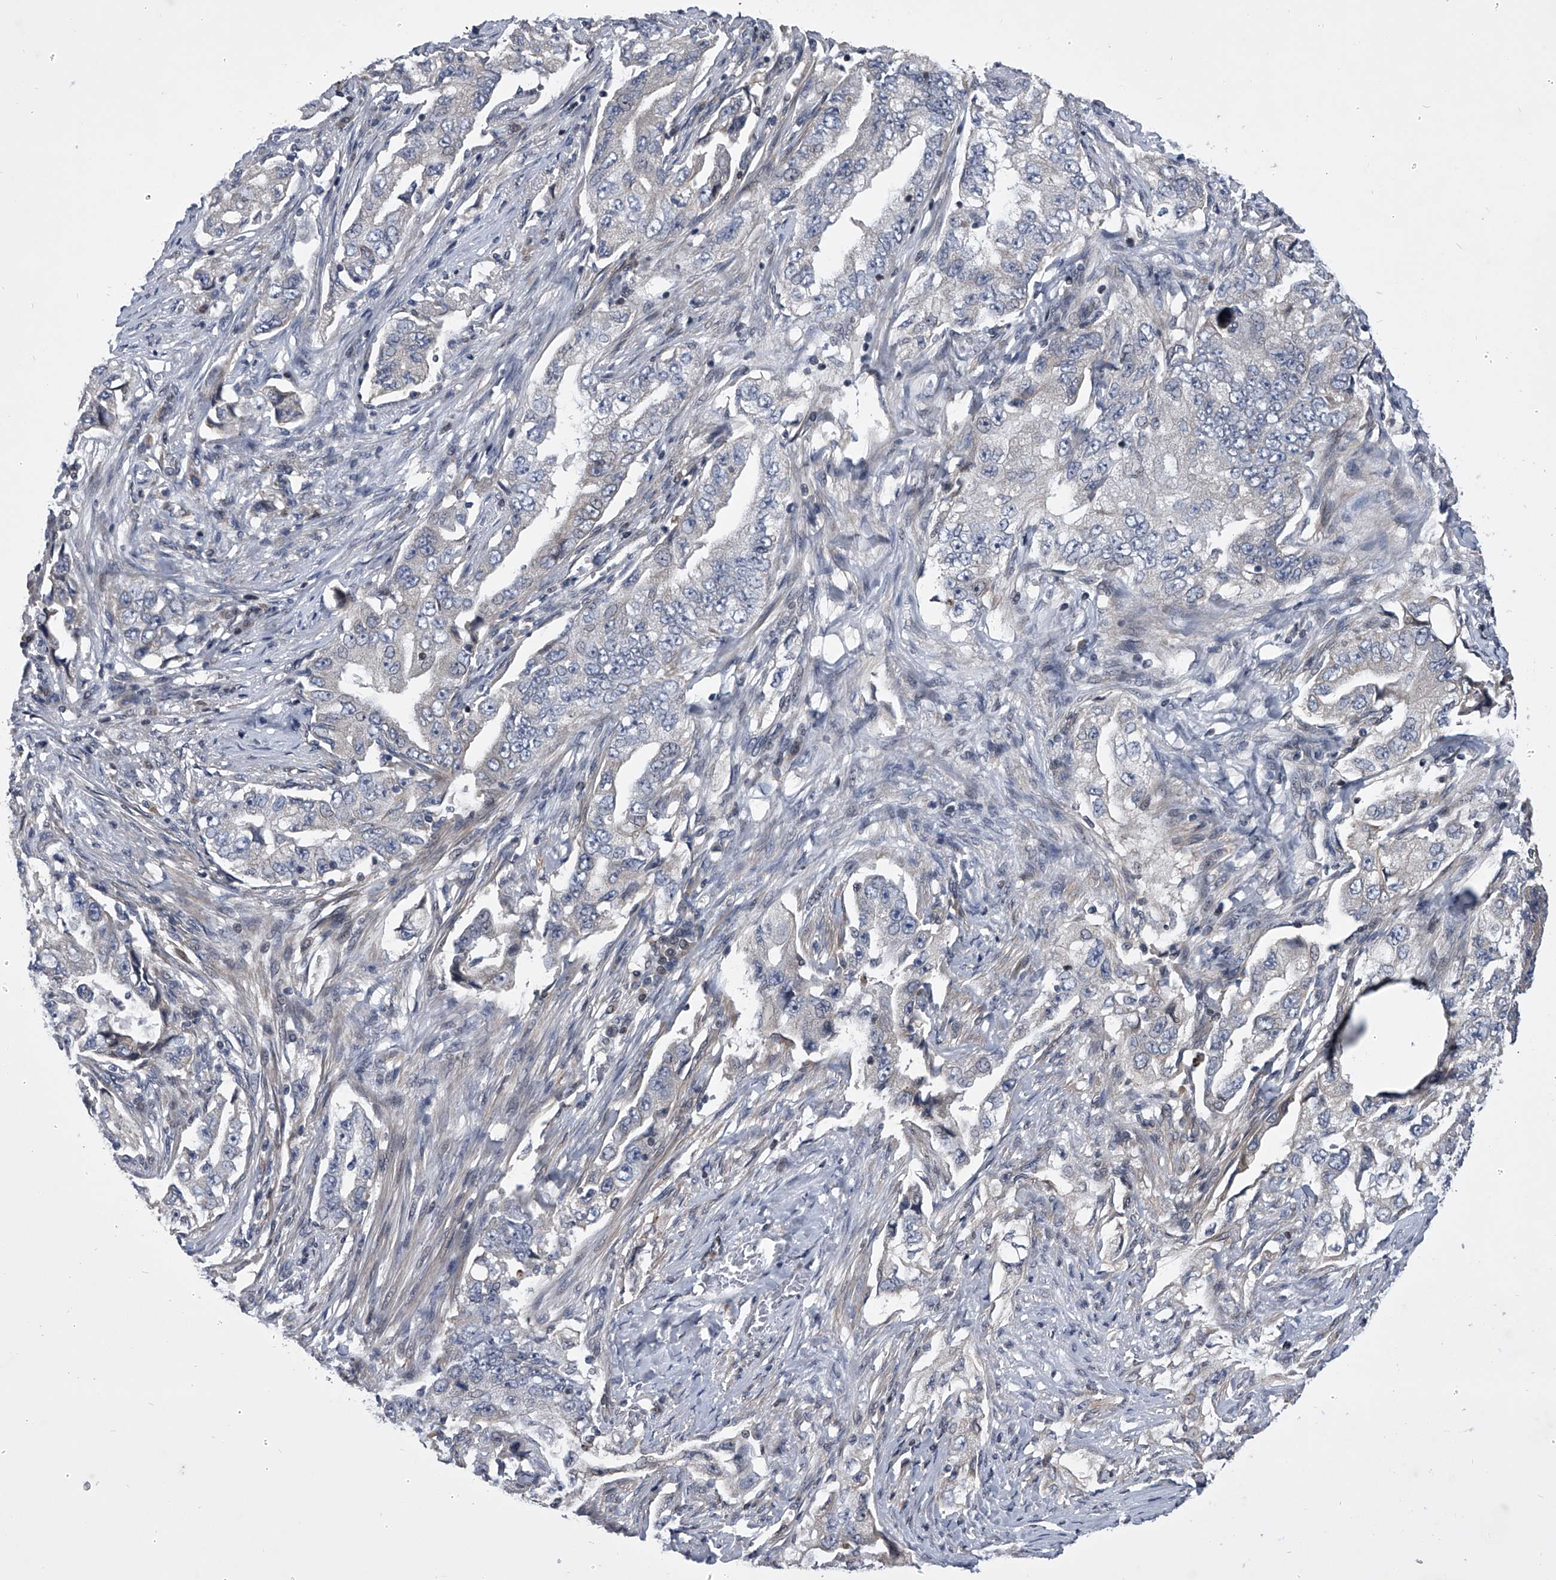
{"staining": {"intensity": "negative", "quantity": "none", "location": "none"}, "tissue": "lung cancer", "cell_type": "Tumor cells", "image_type": "cancer", "snomed": [{"axis": "morphology", "description": "Adenocarcinoma, NOS"}, {"axis": "topography", "description": "Lung"}], "caption": "Lung cancer stained for a protein using immunohistochemistry (IHC) shows no expression tumor cells.", "gene": "ZNF76", "patient": {"sex": "female", "age": 51}}